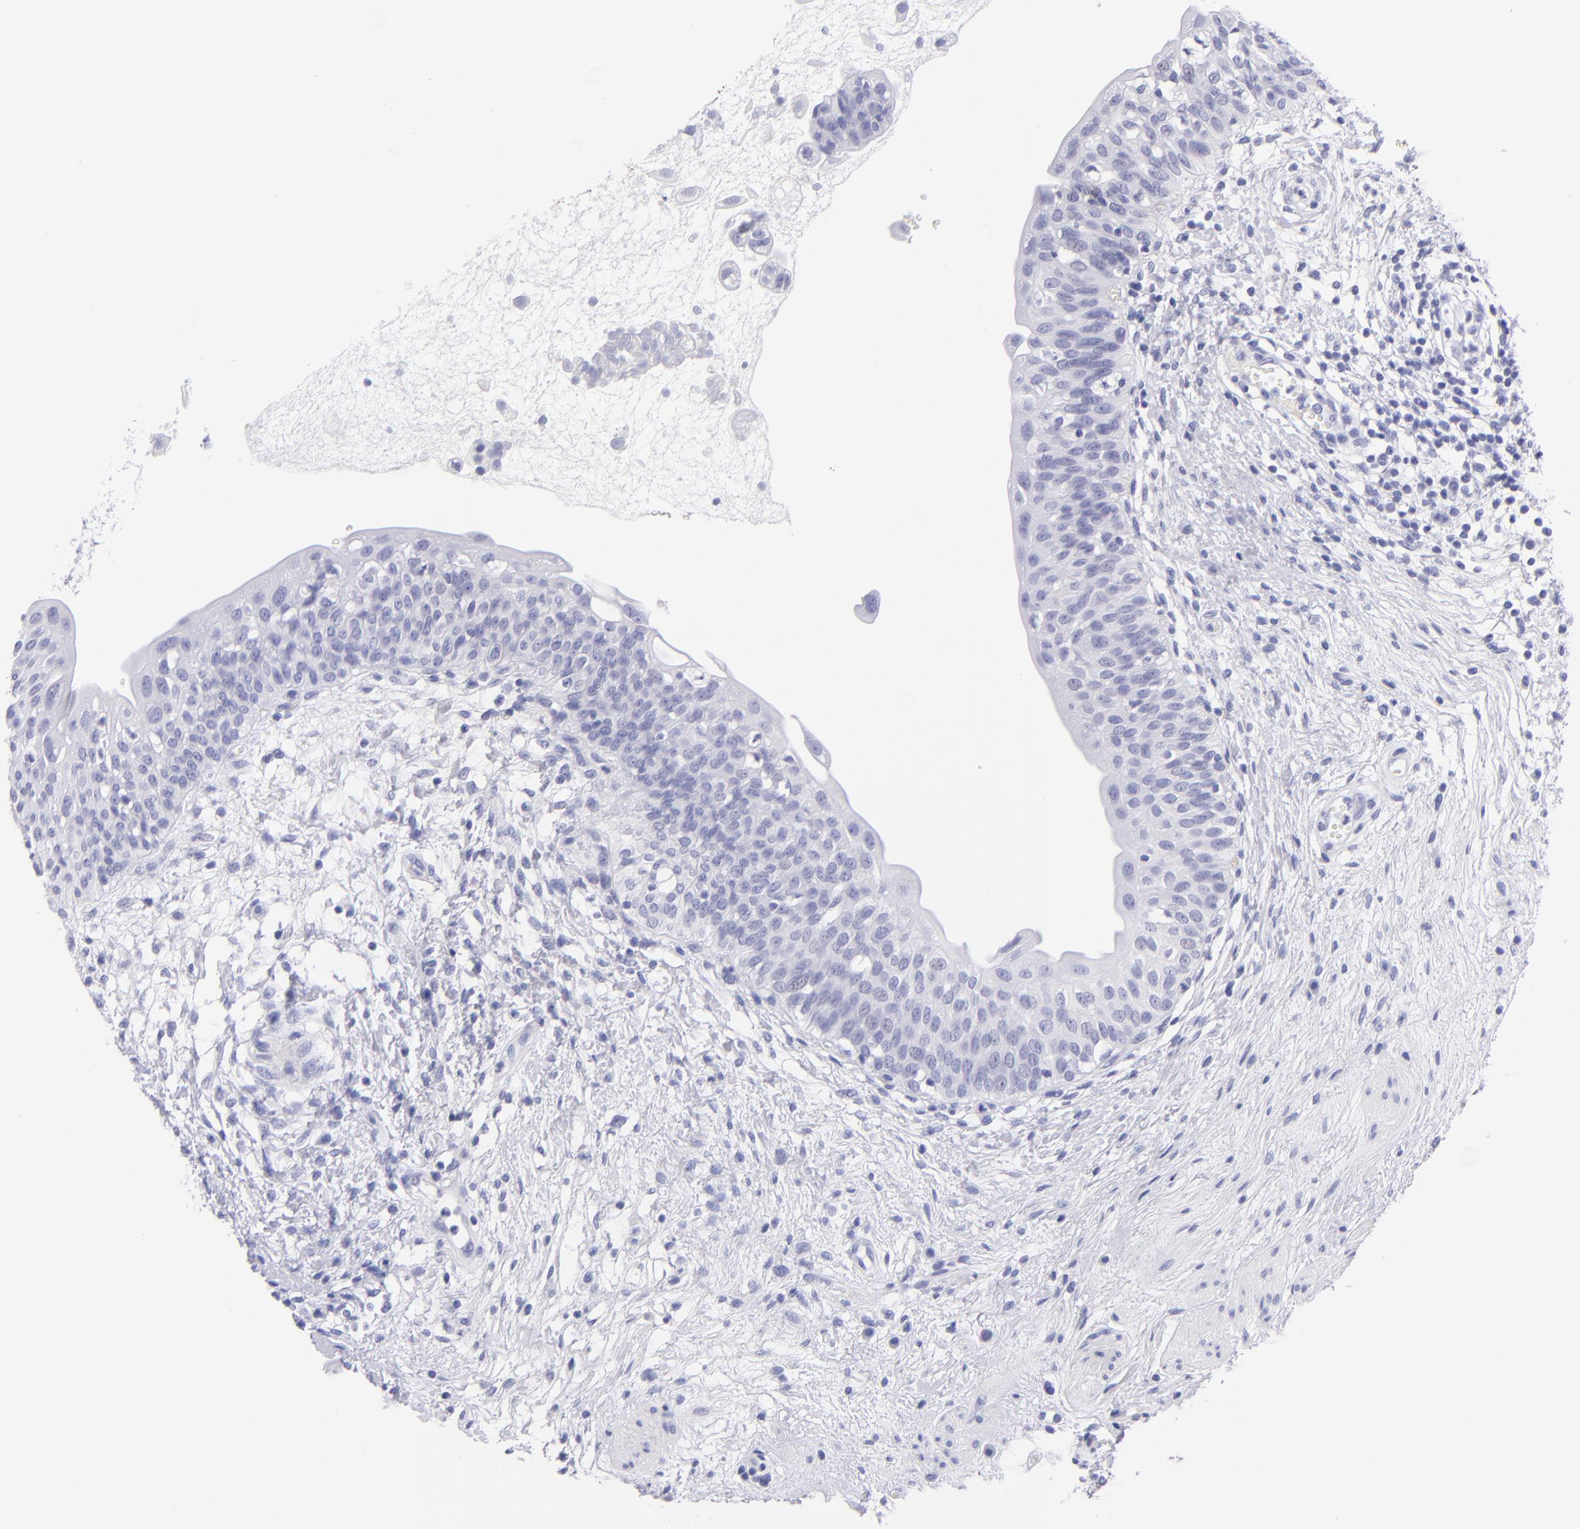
{"staining": {"intensity": "negative", "quantity": "none", "location": "none"}, "tissue": "urinary bladder", "cell_type": "Urothelial cells", "image_type": "normal", "snomed": [{"axis": "morphology", "description": "Normal tissue, NOS"}, {"axis": "topography", "description": "Urinary bladder"}], "caption": "Urinary bladder stained for a protein using immunohistochemistry (IHC) exhibits no positivity urothelial cells.", "gene": "CNP", "patient": {"sex": "female", "age": 55}}